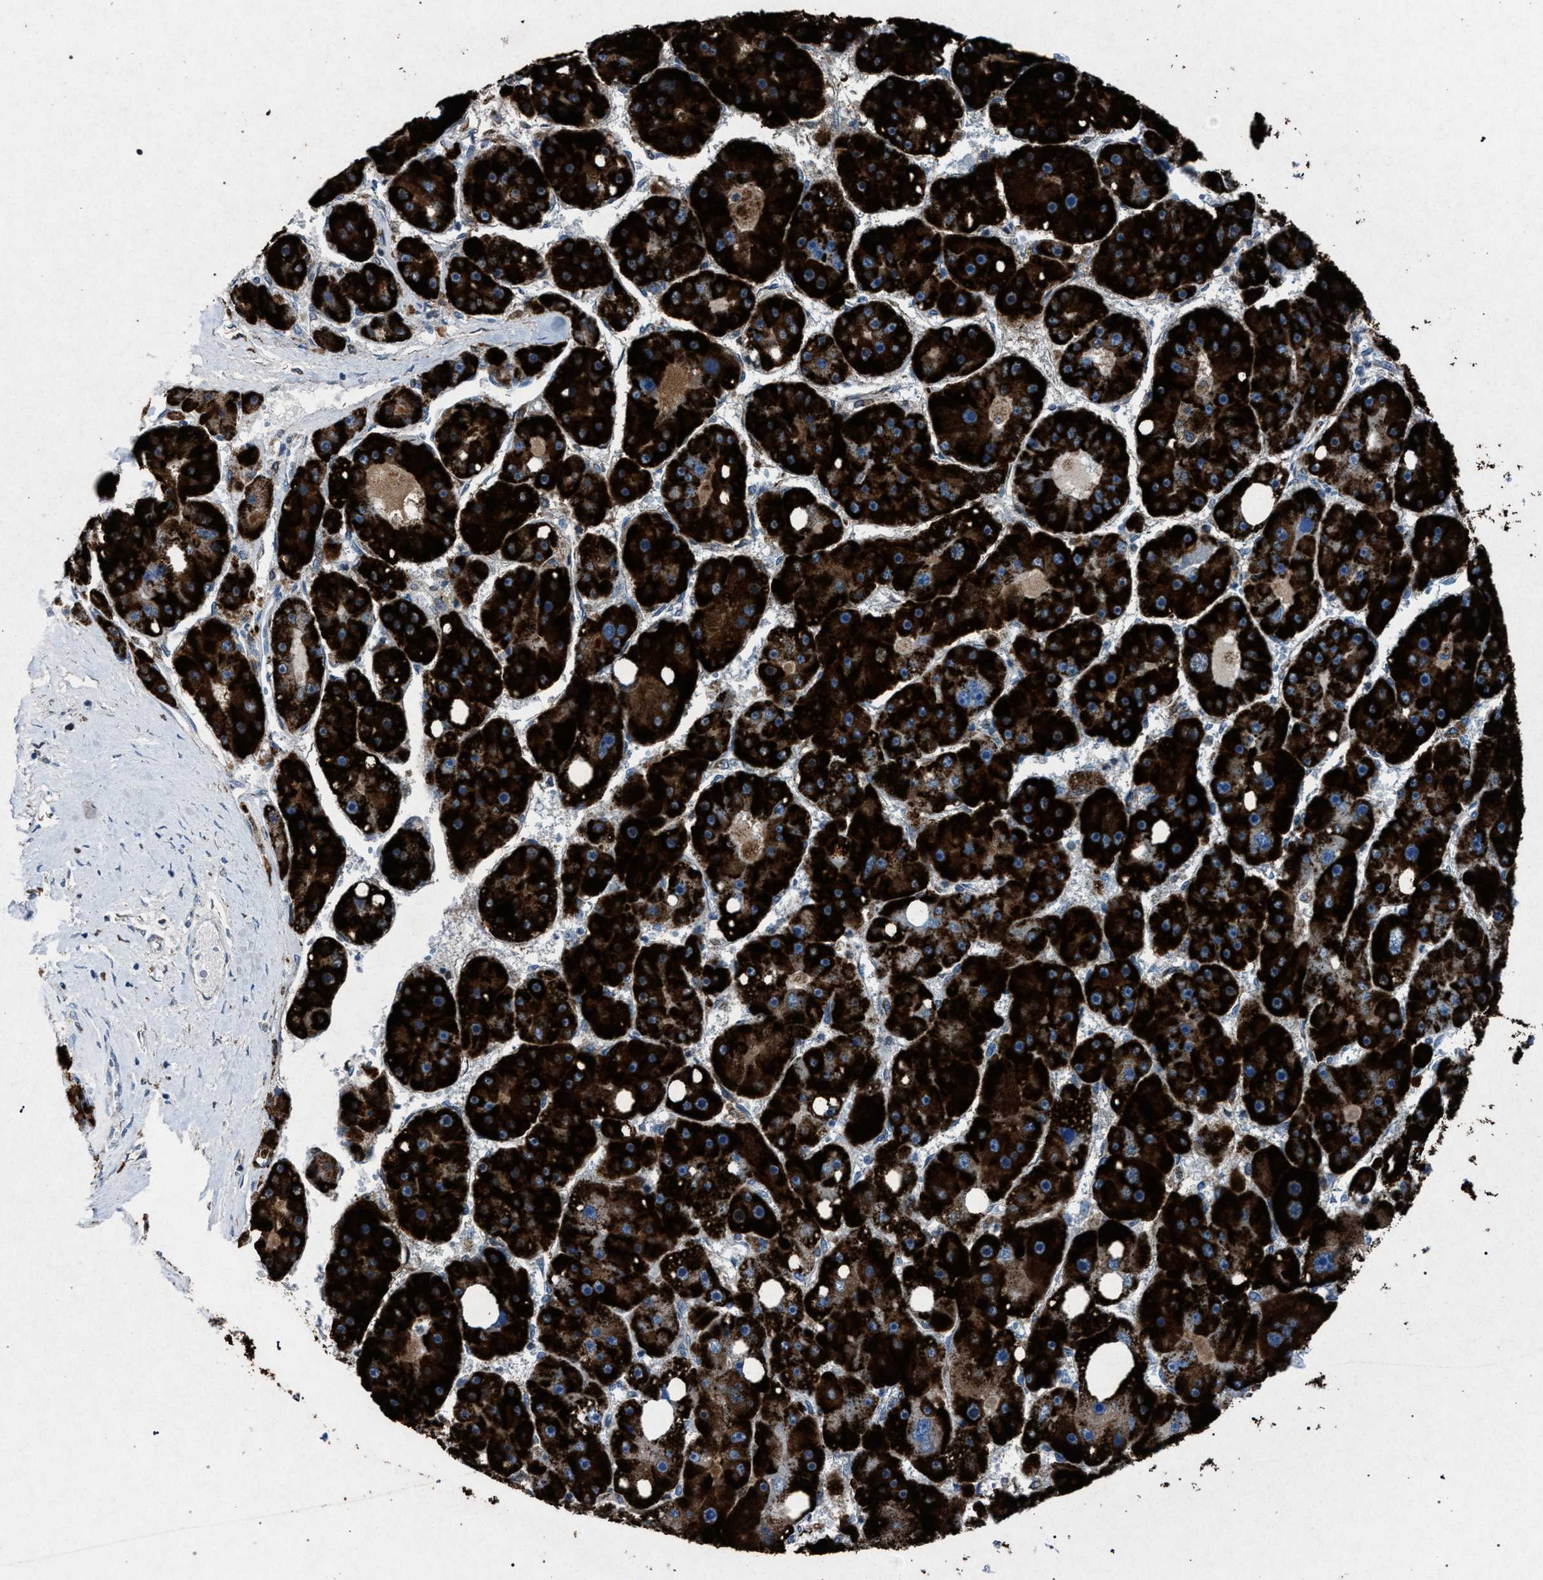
{"staining": {"intensity": "strong", "quantity": ">75%", "location": "cytoplasmic/membranous"}, "tissue": "liver cancer", "cell_type": "Tumor cells", "image_type": "cancer", "snomed": [{"axis": "morphology", "description": "Carcinoma, Hepatocellular, NOS"}, {"axis": "topography", "description": "Liver"}], "caption": "Liver cancer was stained to show a protein in brown. There is high levels of strong cytoplasmic/membranous expression in about >75% of tumor cells. The protein of interest is stained brown, and the nuclei are stained in blue (DAB IHC with brightfield microscopy, high magnification).", "gene": "HSD17B4", "patient": {"sex": "female", "age": 61}}